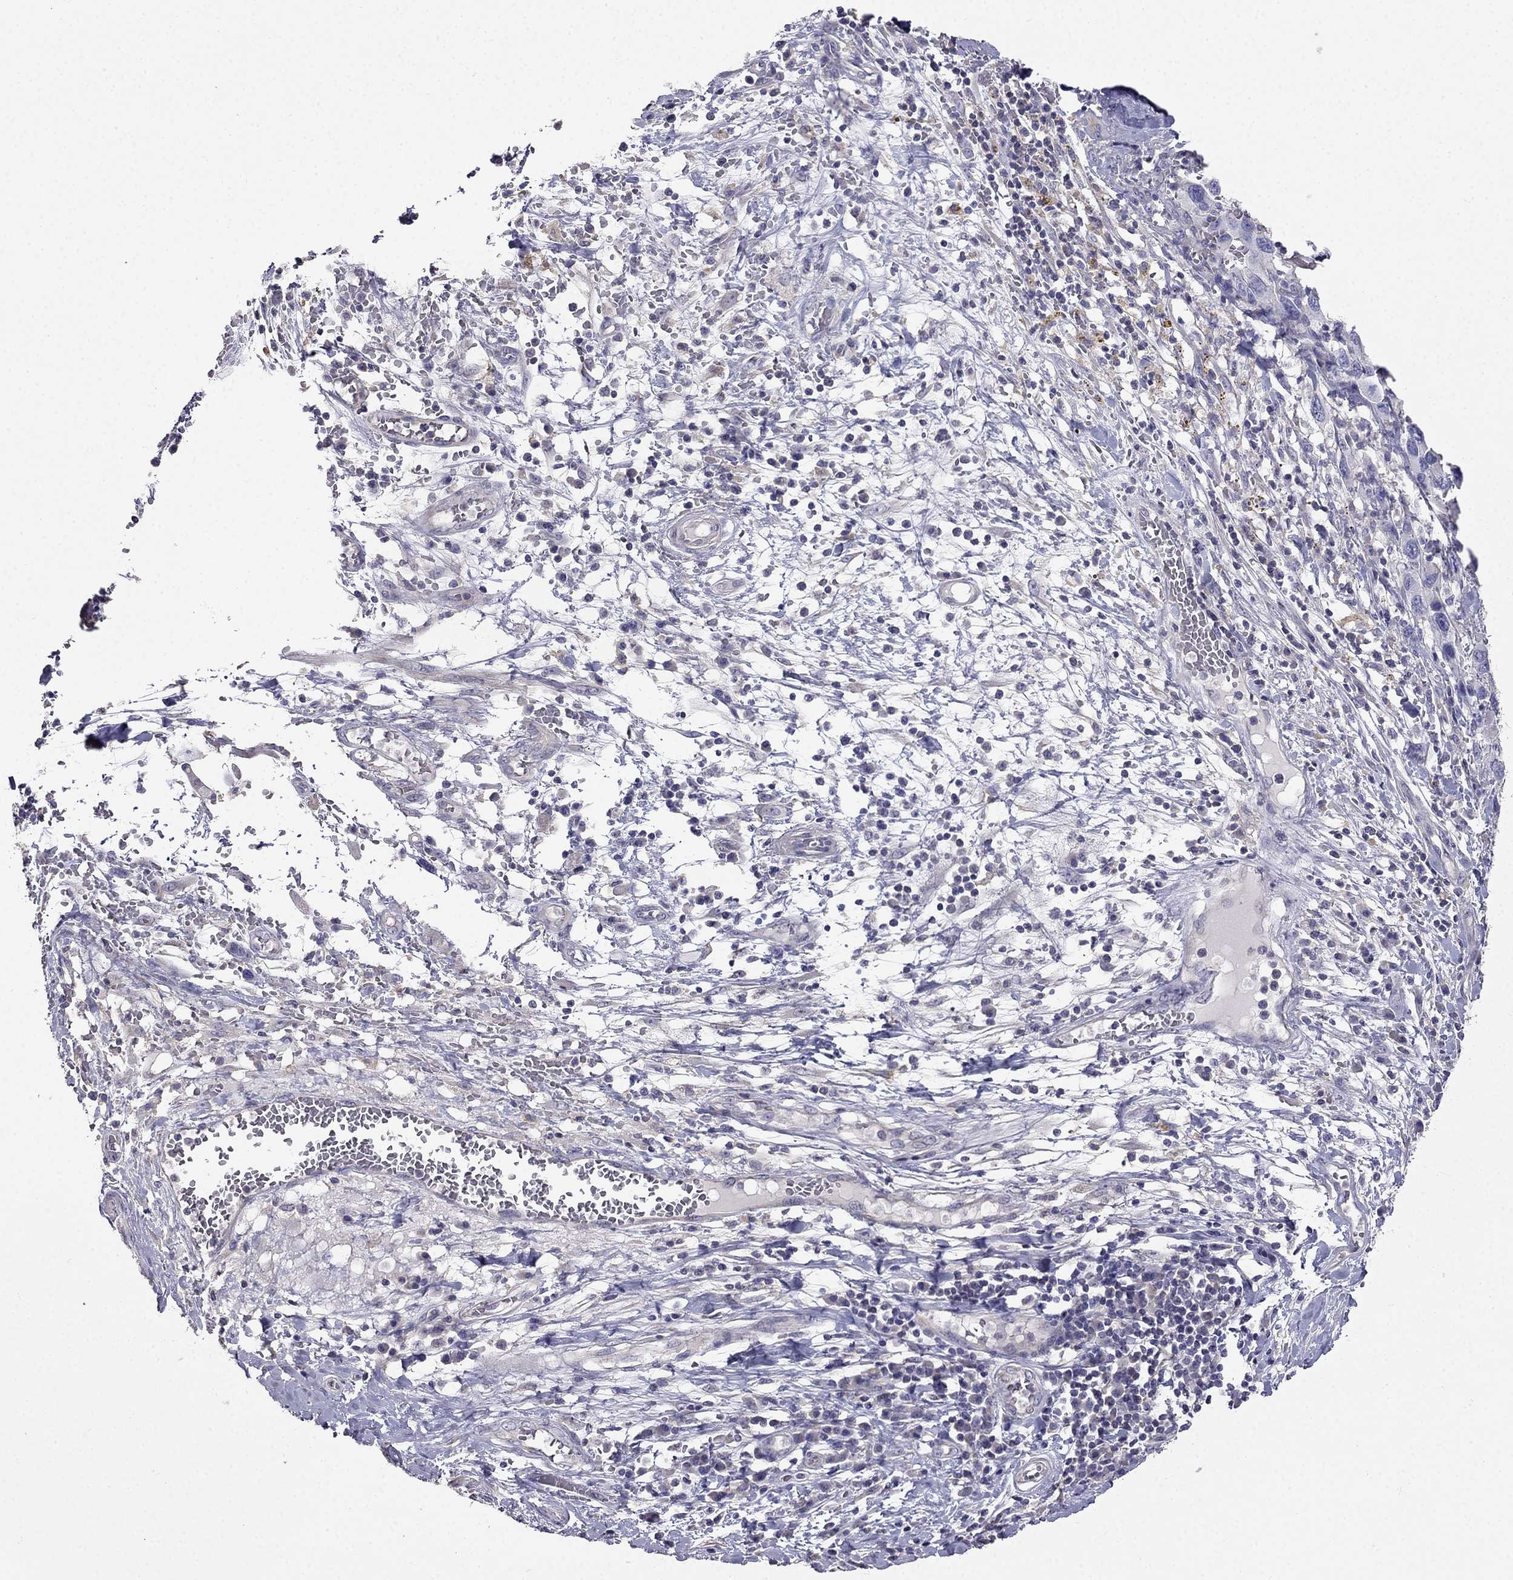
{"staining": {"intensity": "negative", "quantity": "none", "location": "none"}, "tissue": "melanoma", "cell_type": "Tumor cells", "image_type": "cancer", "snomed": [{"axis": "morphology", "description": "Malignant melanoma, NOS"}, {"axis": "topography", "description": "Skin"}], "caption": "Immunohistochemistry photomicrograph of human melanoma stained for a protein (brown), which exhibits no expression in tumor cells.", "gene": "AS3MT", "patient": {"sex": "female", "age": 91}}